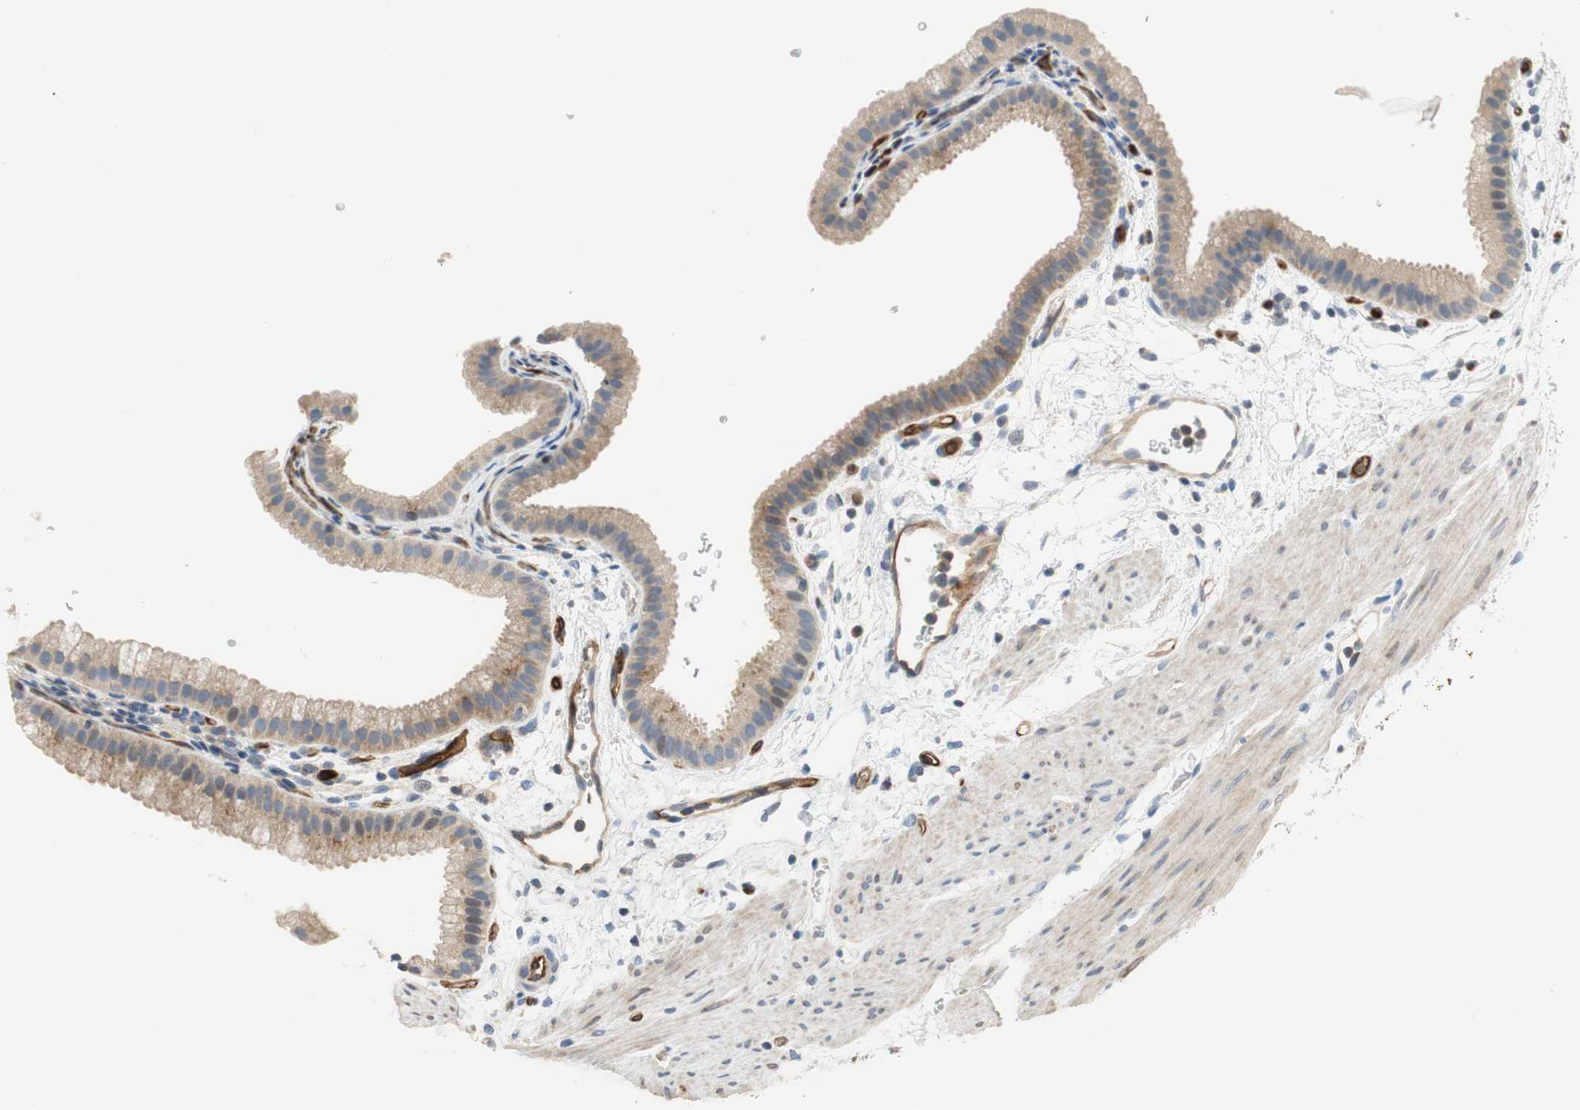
{"staining": {"intensity": "weak", "quantity": ">75%", "location": "cytoplasmic/membranous"}, "tissue": "gallbladder", "cell_type": "Glandular cells", "image_type": "normal", "snomed": [{"axis": "morphology", "description": "Normal tissue, NOS"}, {"axis": "topography", "description": "Gallbladder"}], "caption": "The immunohistochemical stain shows weak cytoplasmic/membranous expression in glandular cells of unremarkable gallbladder. (brown staining indicates protein expression, while blue staining denotes nuclei).", "gene": "ALPL", "patient": {"sex": "female", "age": 64}}